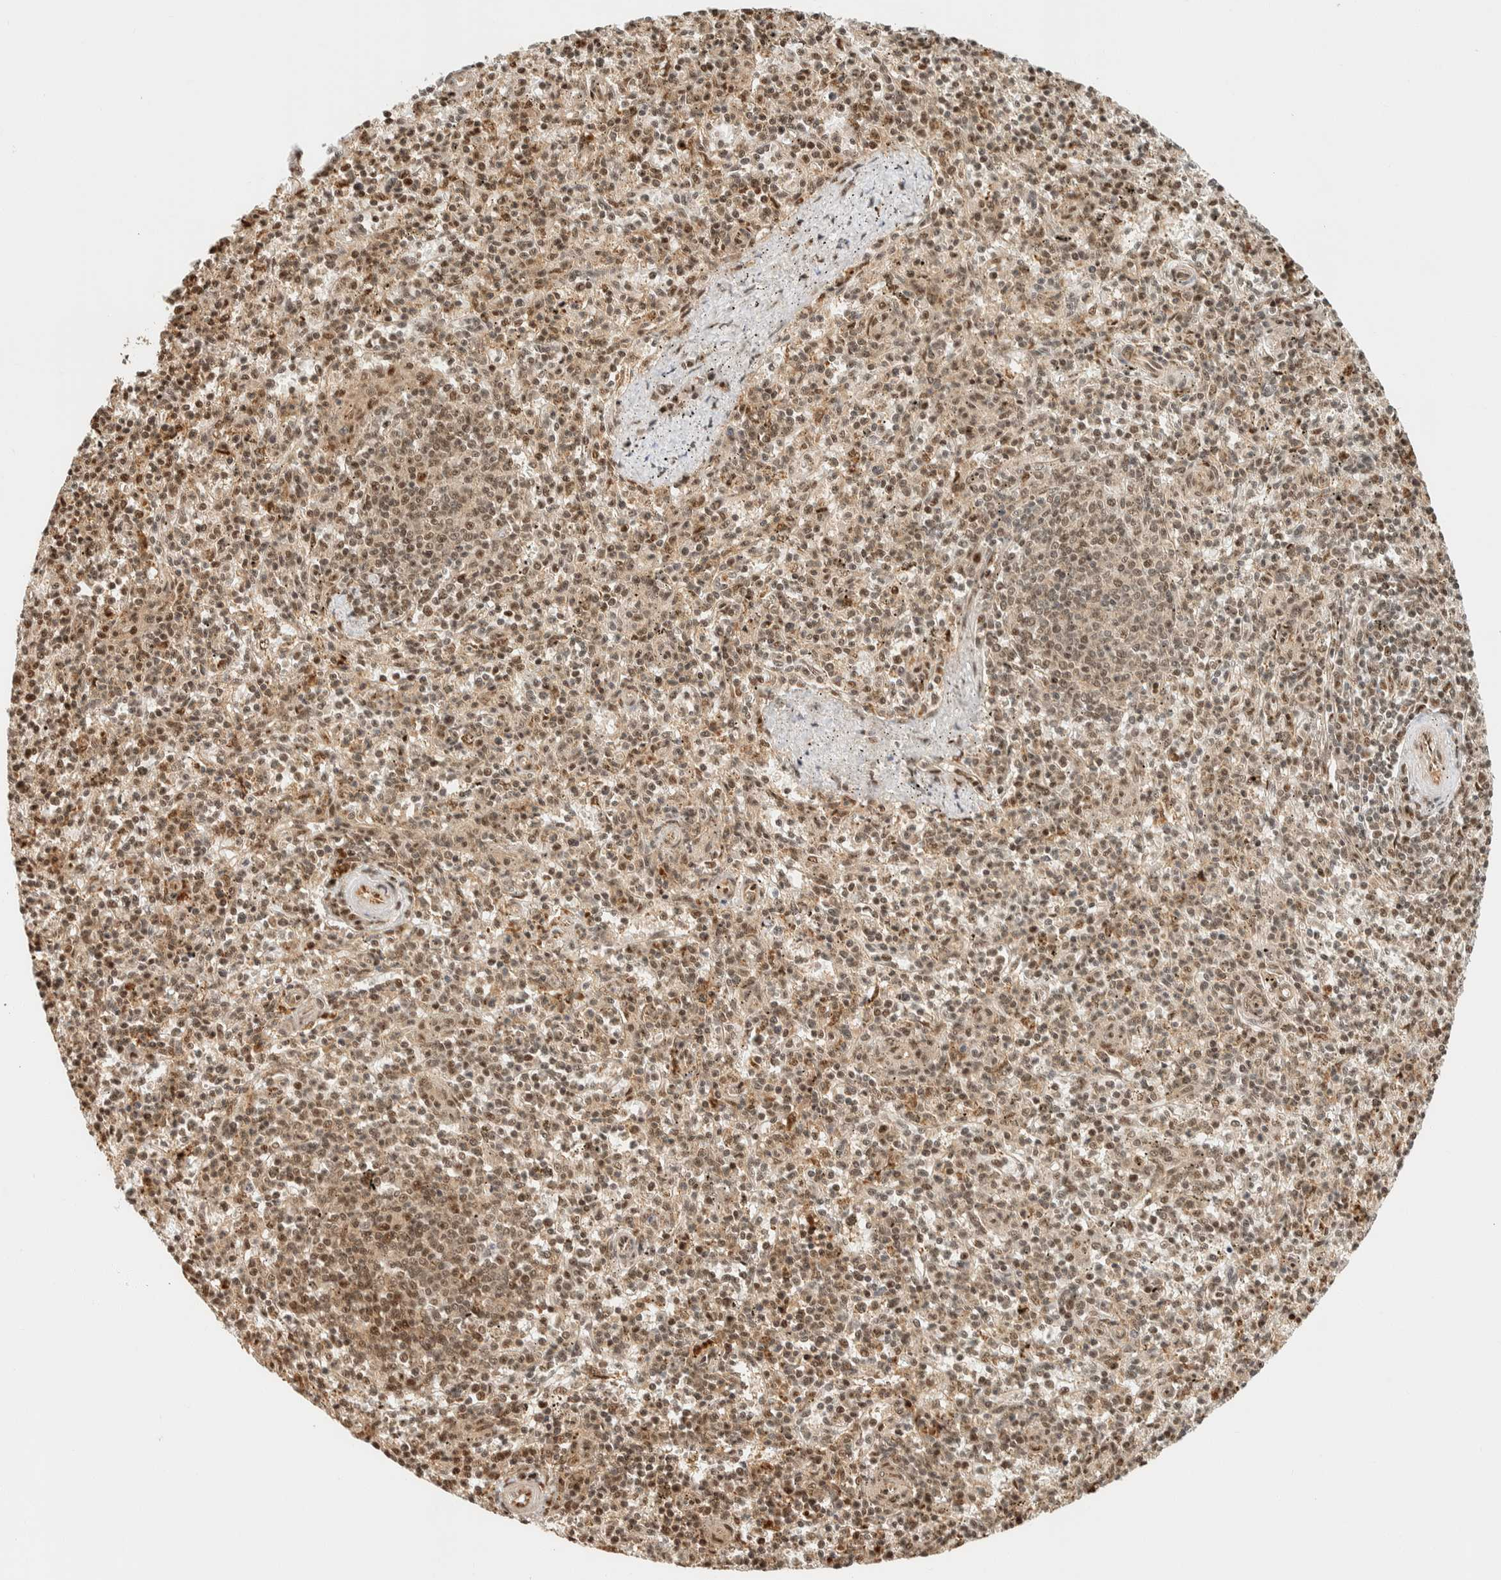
{"staining": {"intensity": "moderate", "quantity": ">75%", "location": "nuclear"}, "tissue": "spleen", "cell_type": "Cells in red pulp", "image_type": "normal", "snomed": [{"axis": "morphology", "description": "Normal tissue, NOS"}, {"axis": "topography", "description": "Spleen"}], "caption": "A high-resolution micrograph shows immunohistochemistry staining of normal spleen, which displays moderate nuclear expression in approximately >75% of cells in red pulp.", "gene": "SIK1", "patient": {"sex": "male", "age": 72}}